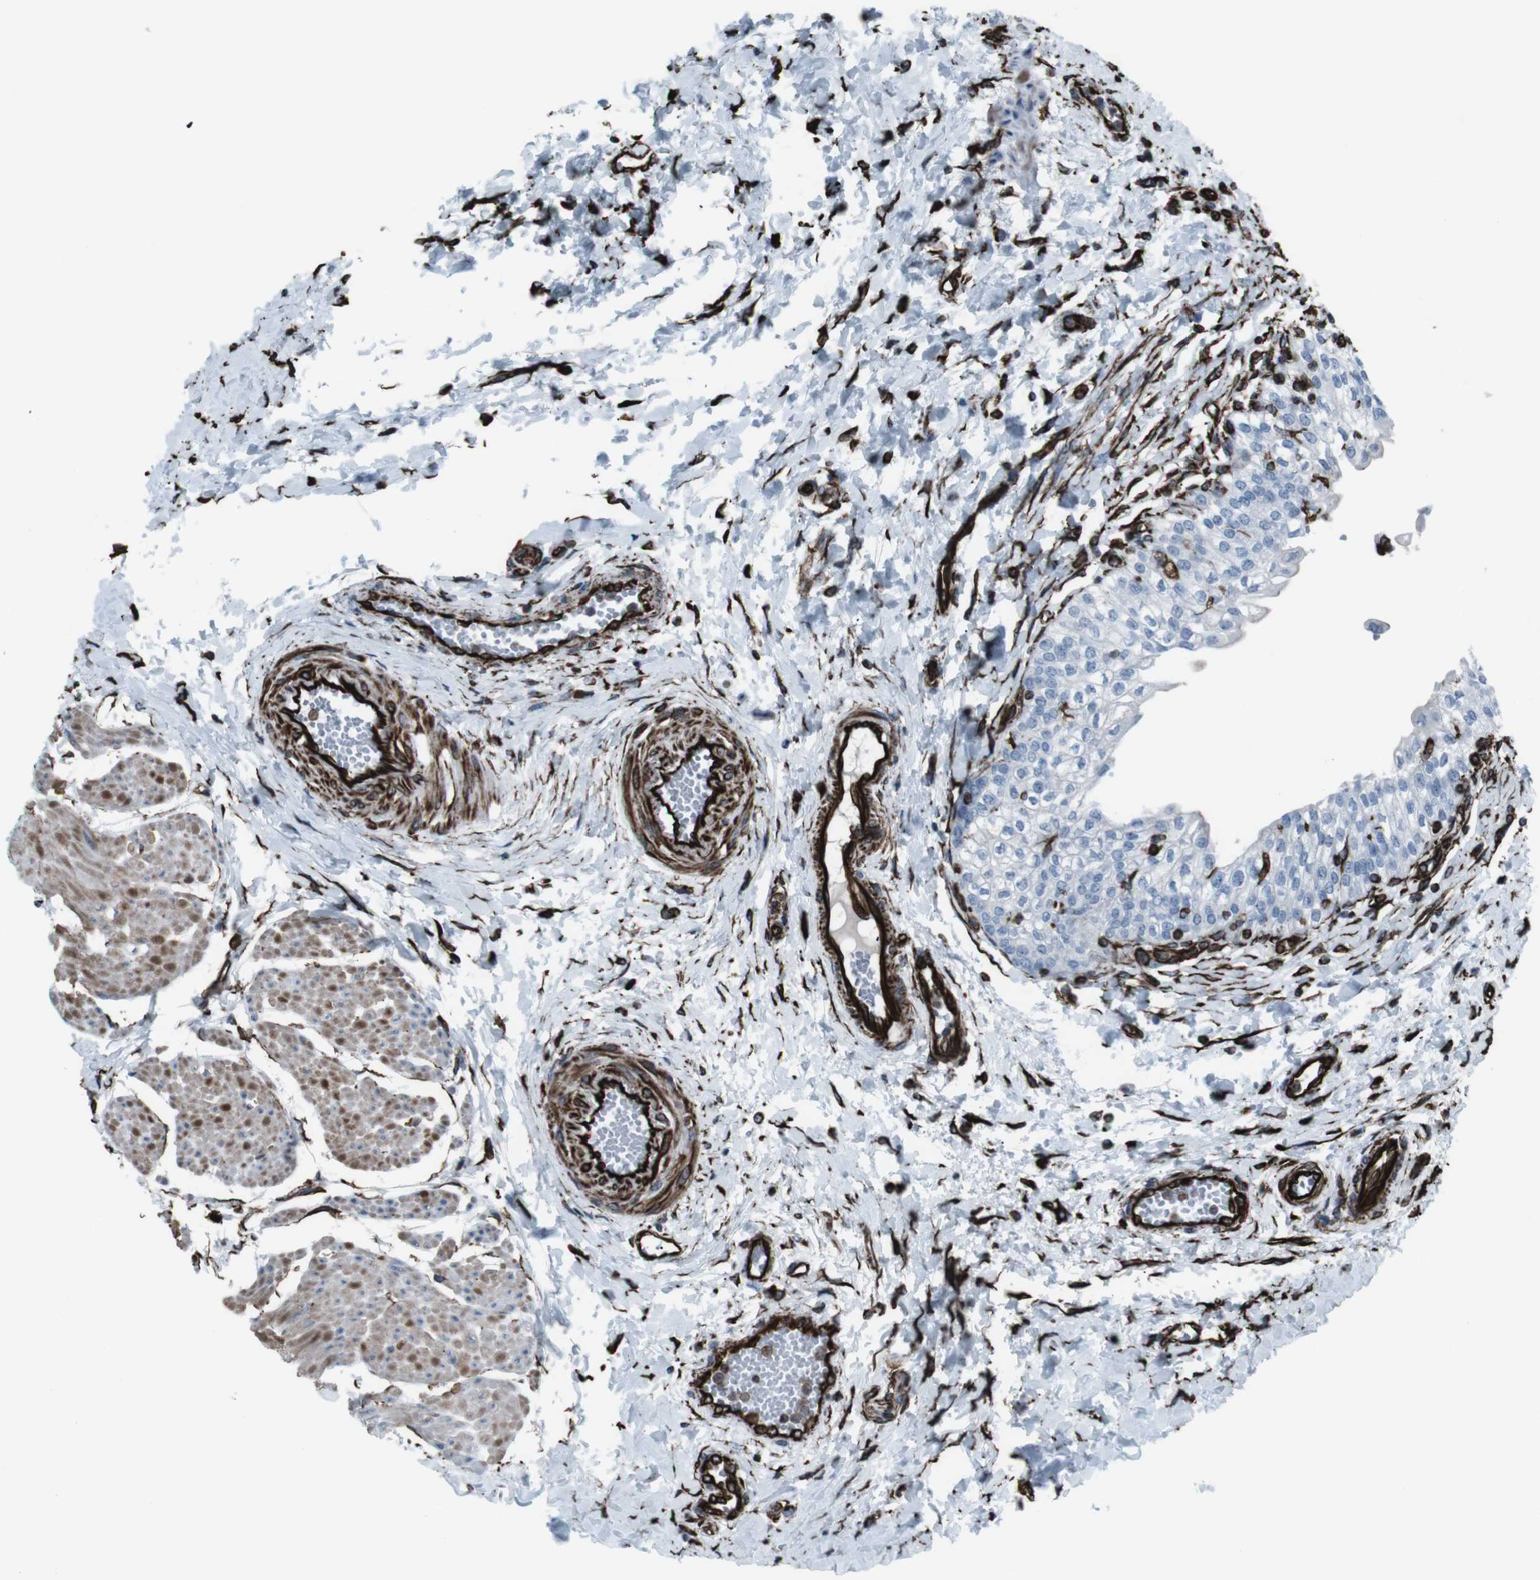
{"staining": {"intensity": "negative", "quantity": "none", "location": "none"}, "tissue": "urinary bladder", "cell_type": "Urothelial cells", "image_type": "normal", "snomed": [{"axis": "morphology", "description": "Normal tissue, NOS"}, {"axis": "topography", "description": "Urinary bladder"}], "caption": "The photomicrograph shows no staining of urothelial cells in unremarkable urinary bladder. Nuclei are stained in blue.", "gene": "ZDHHC6", "patient": {"sex": "male", "age": 55}}